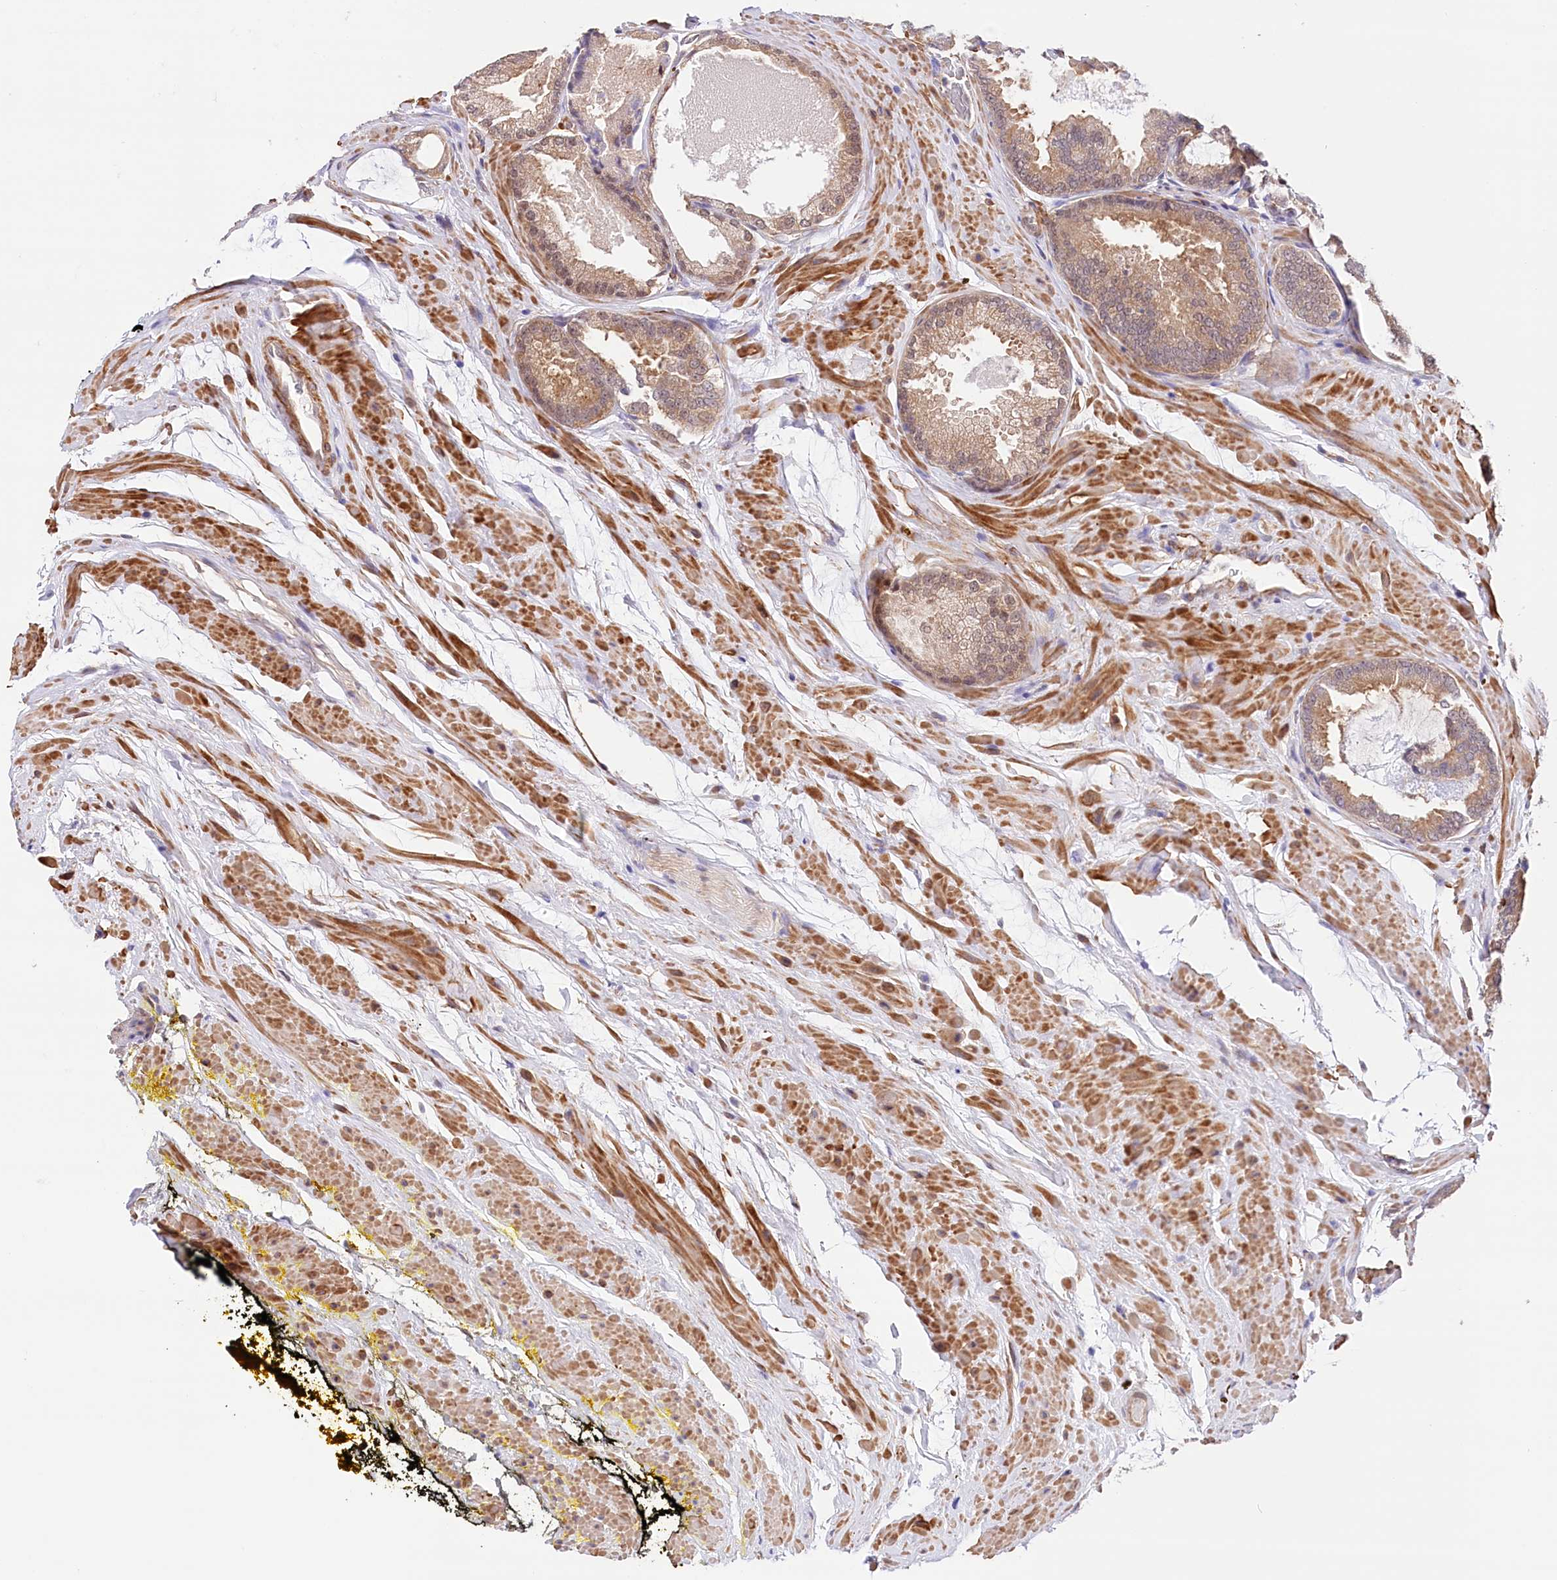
{"staining": {"intensity": "weak", "quantity": ">75%", "location": "cytoplasmic/membranous"}, "tissue": "prostate cancer", "cell_type": "Tumor cells", "image_type": "cancer", "snomed": [{"axis": "morphology", "description": "Adenocarcinoma, Low grade"}, {"axis": "topography", "description": "Prostate"}], "caption": "Immunohistochemistry image of neoplastic tissue: human low-grade adenocarcinoma (prostate) stained using immunohistochemistry (IHC) shows low levels of weak protein expression localized specifically in the cytoplasmic/membranous of tumor cells, appearing as a cytoplasmic/membranous brown color.", "gene": "PPP2R5B", "patient": {"sex": "male", "age": 71}}